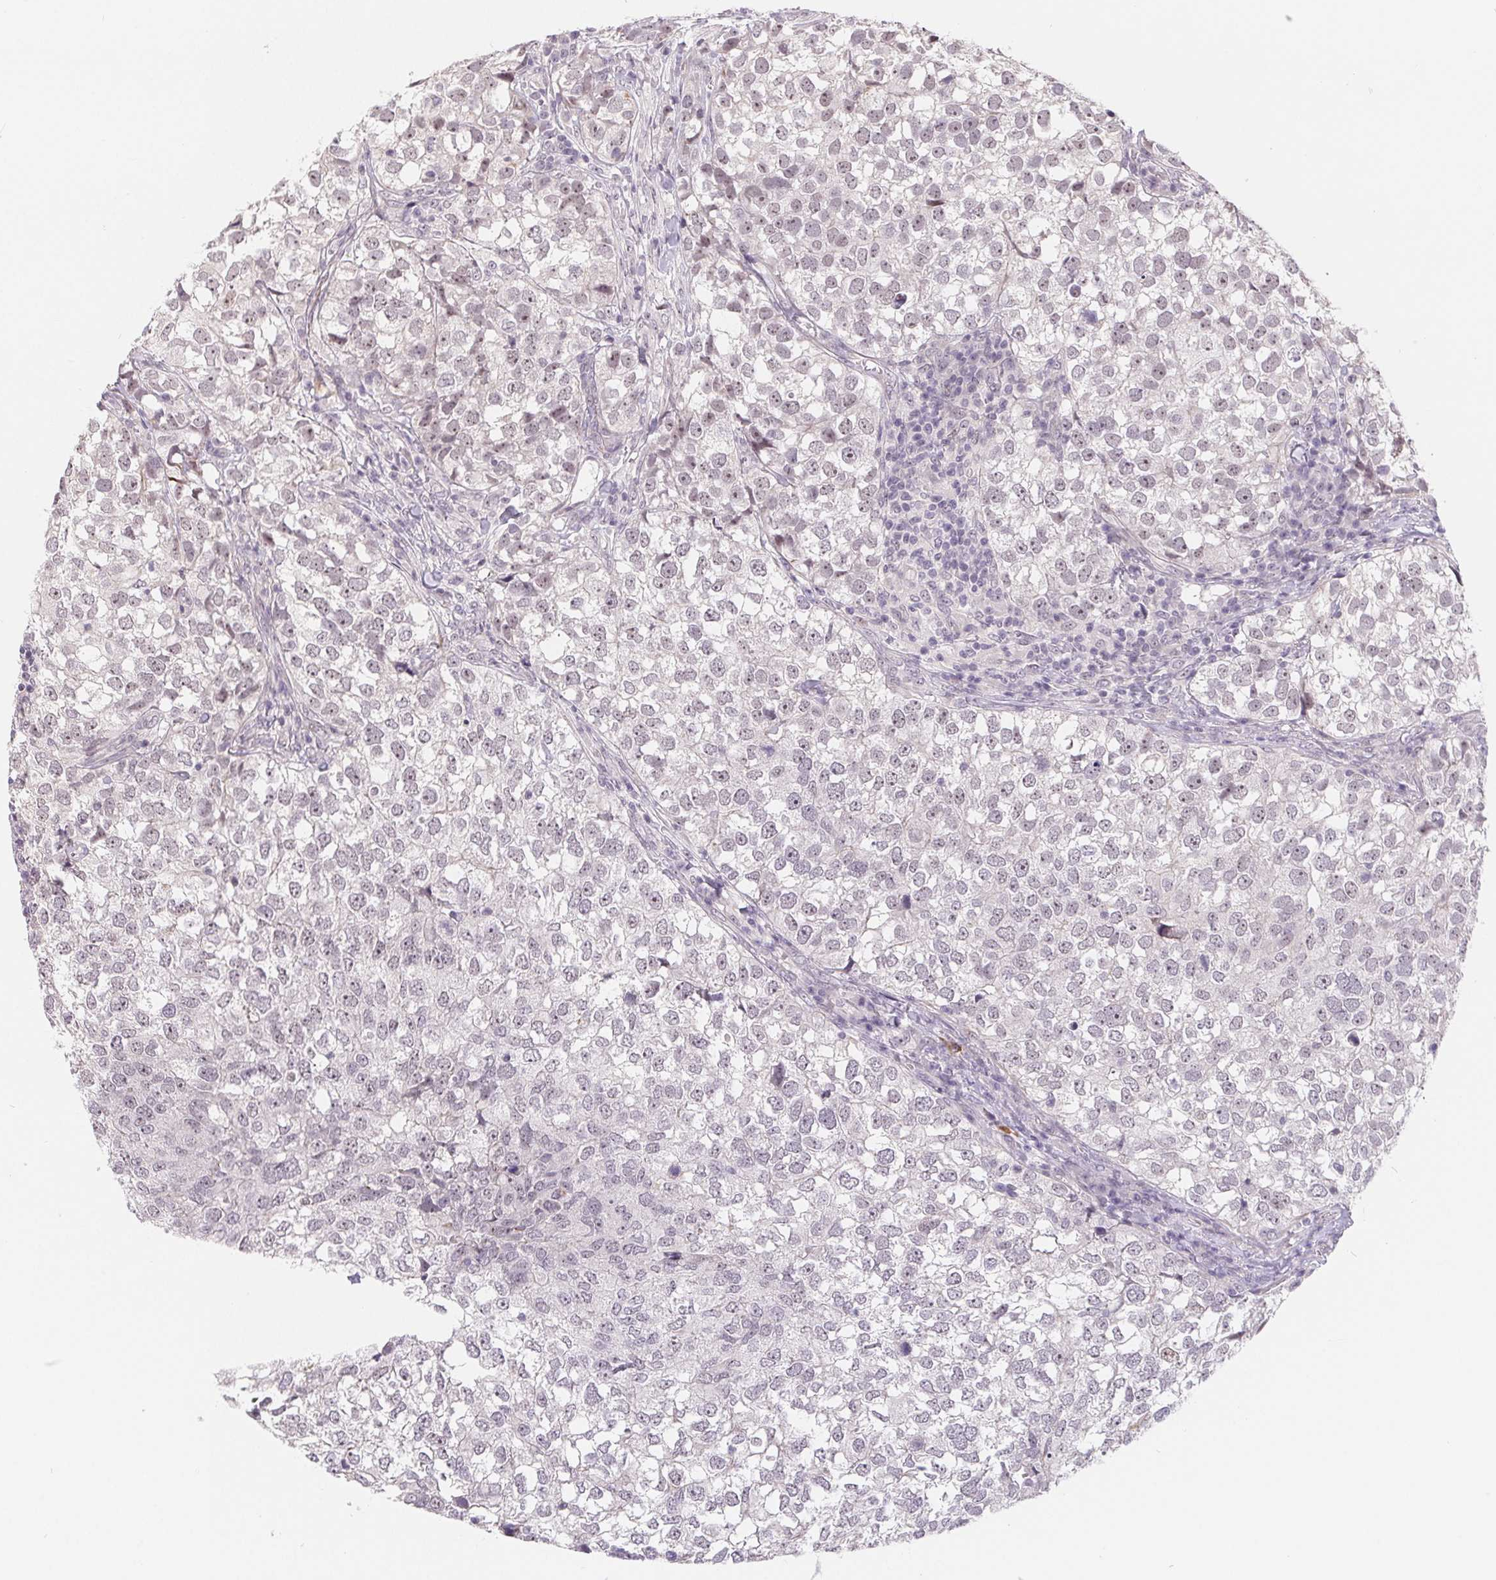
{"staining": {"intensity": "negative", "quantity": "none", "location": "none"}, "tissue": "breast cancer", "cell_type": "Tumor cells", "image_type": "cancer", "snomed": [{"axis": "morphology", "description": "Duct carcinoma"}, {"axis": "topography", "description": "Breast"}], "caption": "Immunohistochemistry (IHC) of intraductal carcinoma (breast) demonstrates no expression in tumor cells. (Immunohistochemistry (IHC), brightfield microscopy, high magnification).", "gene": "LCA5L", "patient": {"sex": "female", "age": 30}}